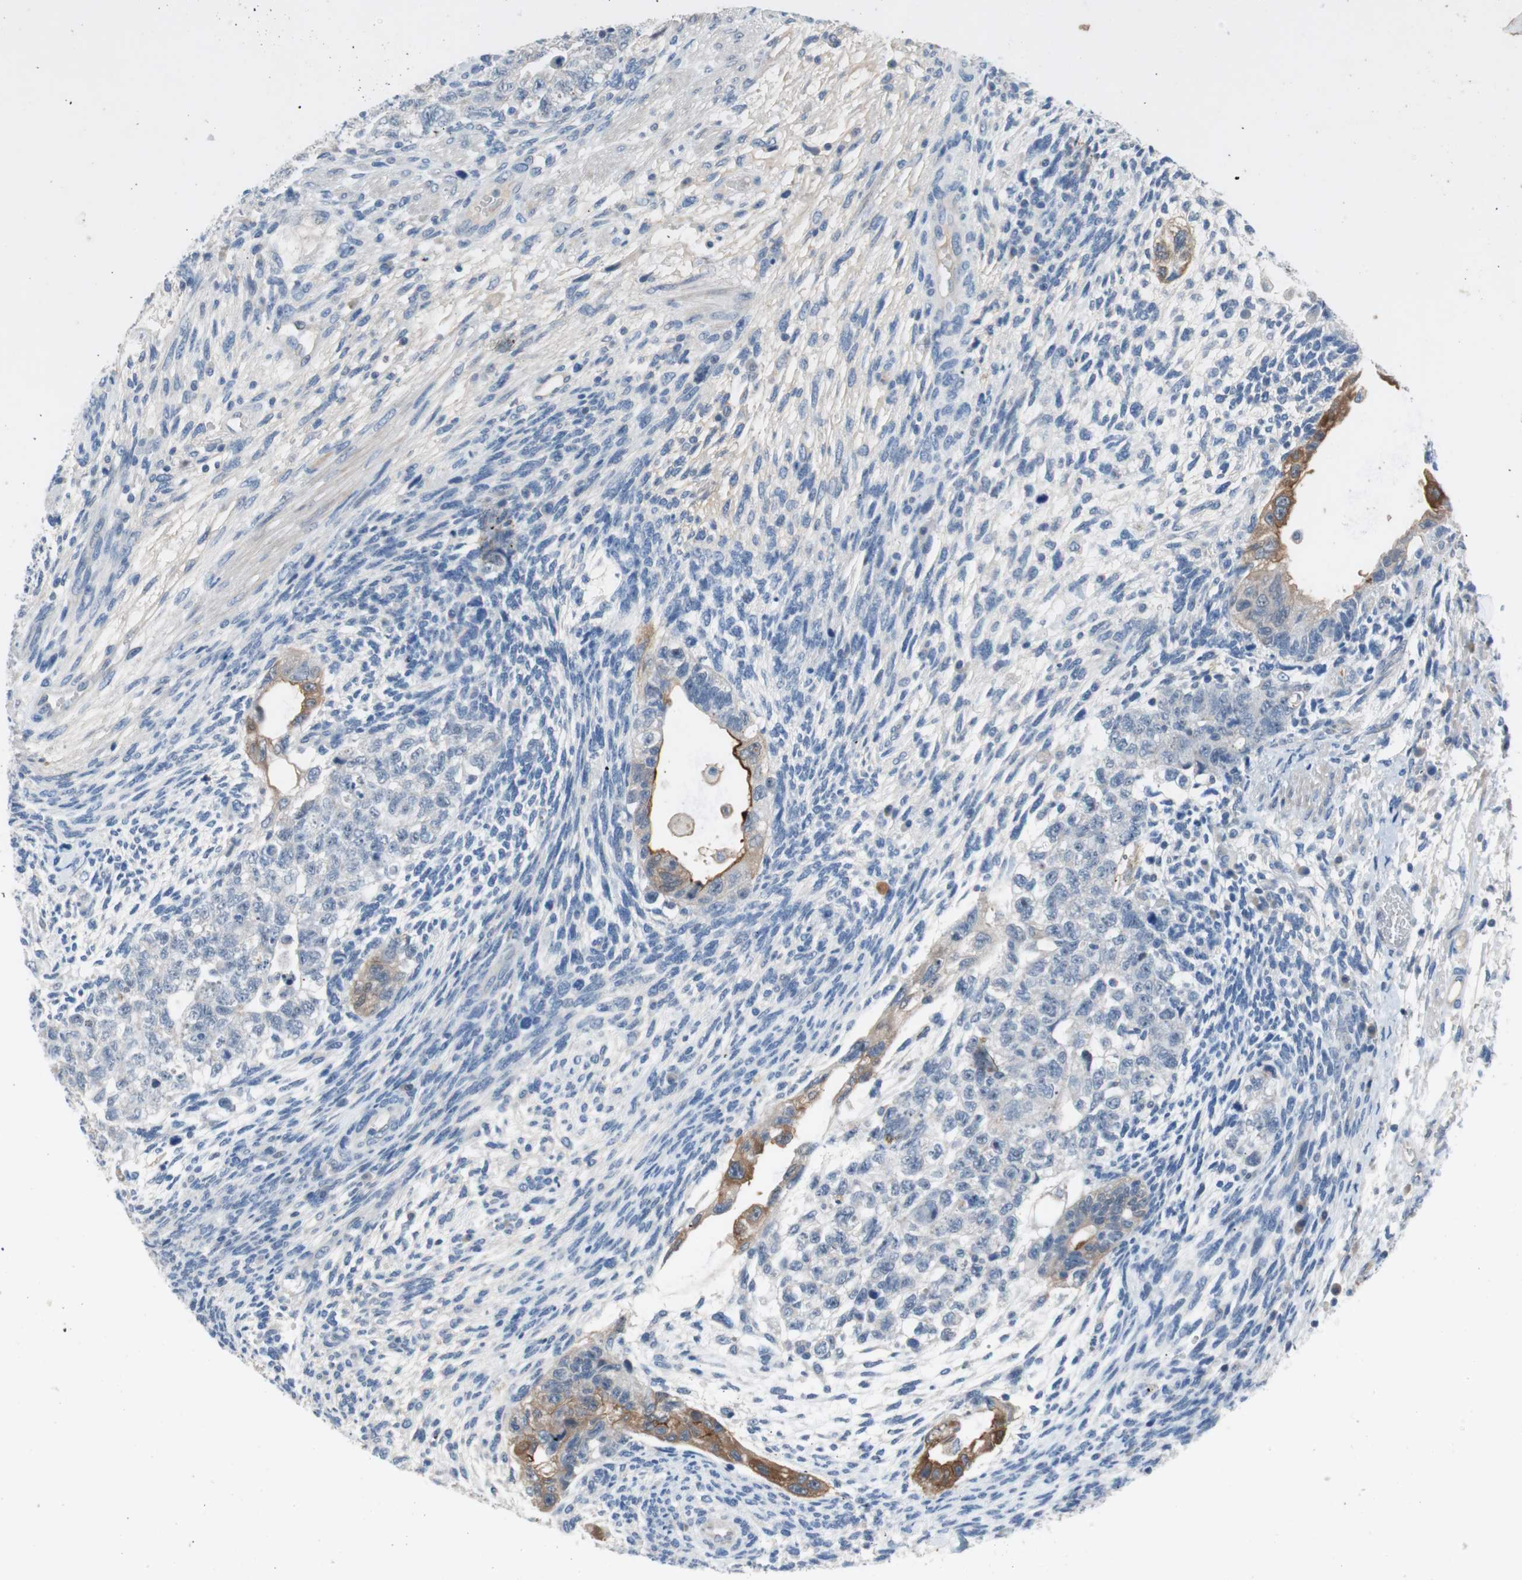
{"staining": {"intensity": "moderate", "quantity": "<25%", "location": "cytoplasmic/membranous"}, "tissue": "testis cancer", "cell_type": "Tumor cells", "image_type": "cancer", "snomed": [{"axis": "morphology", "description": "Normal tissue, NOS"}, {"axis": "morphology", "description": "Carcinoma, Embryonal, NOS"}, {"axis": "topography", "description": "Testis"}], "caption": "Immunohistochemistry (IHC) image of human testis cancer stained for a protein (brown), which shows low levels of moderate cytoplasmic/membranous staining in approximately <25% of tumor cells.", "gene": "PDZK1", "patient": {"sex": "male", "age": 36}}